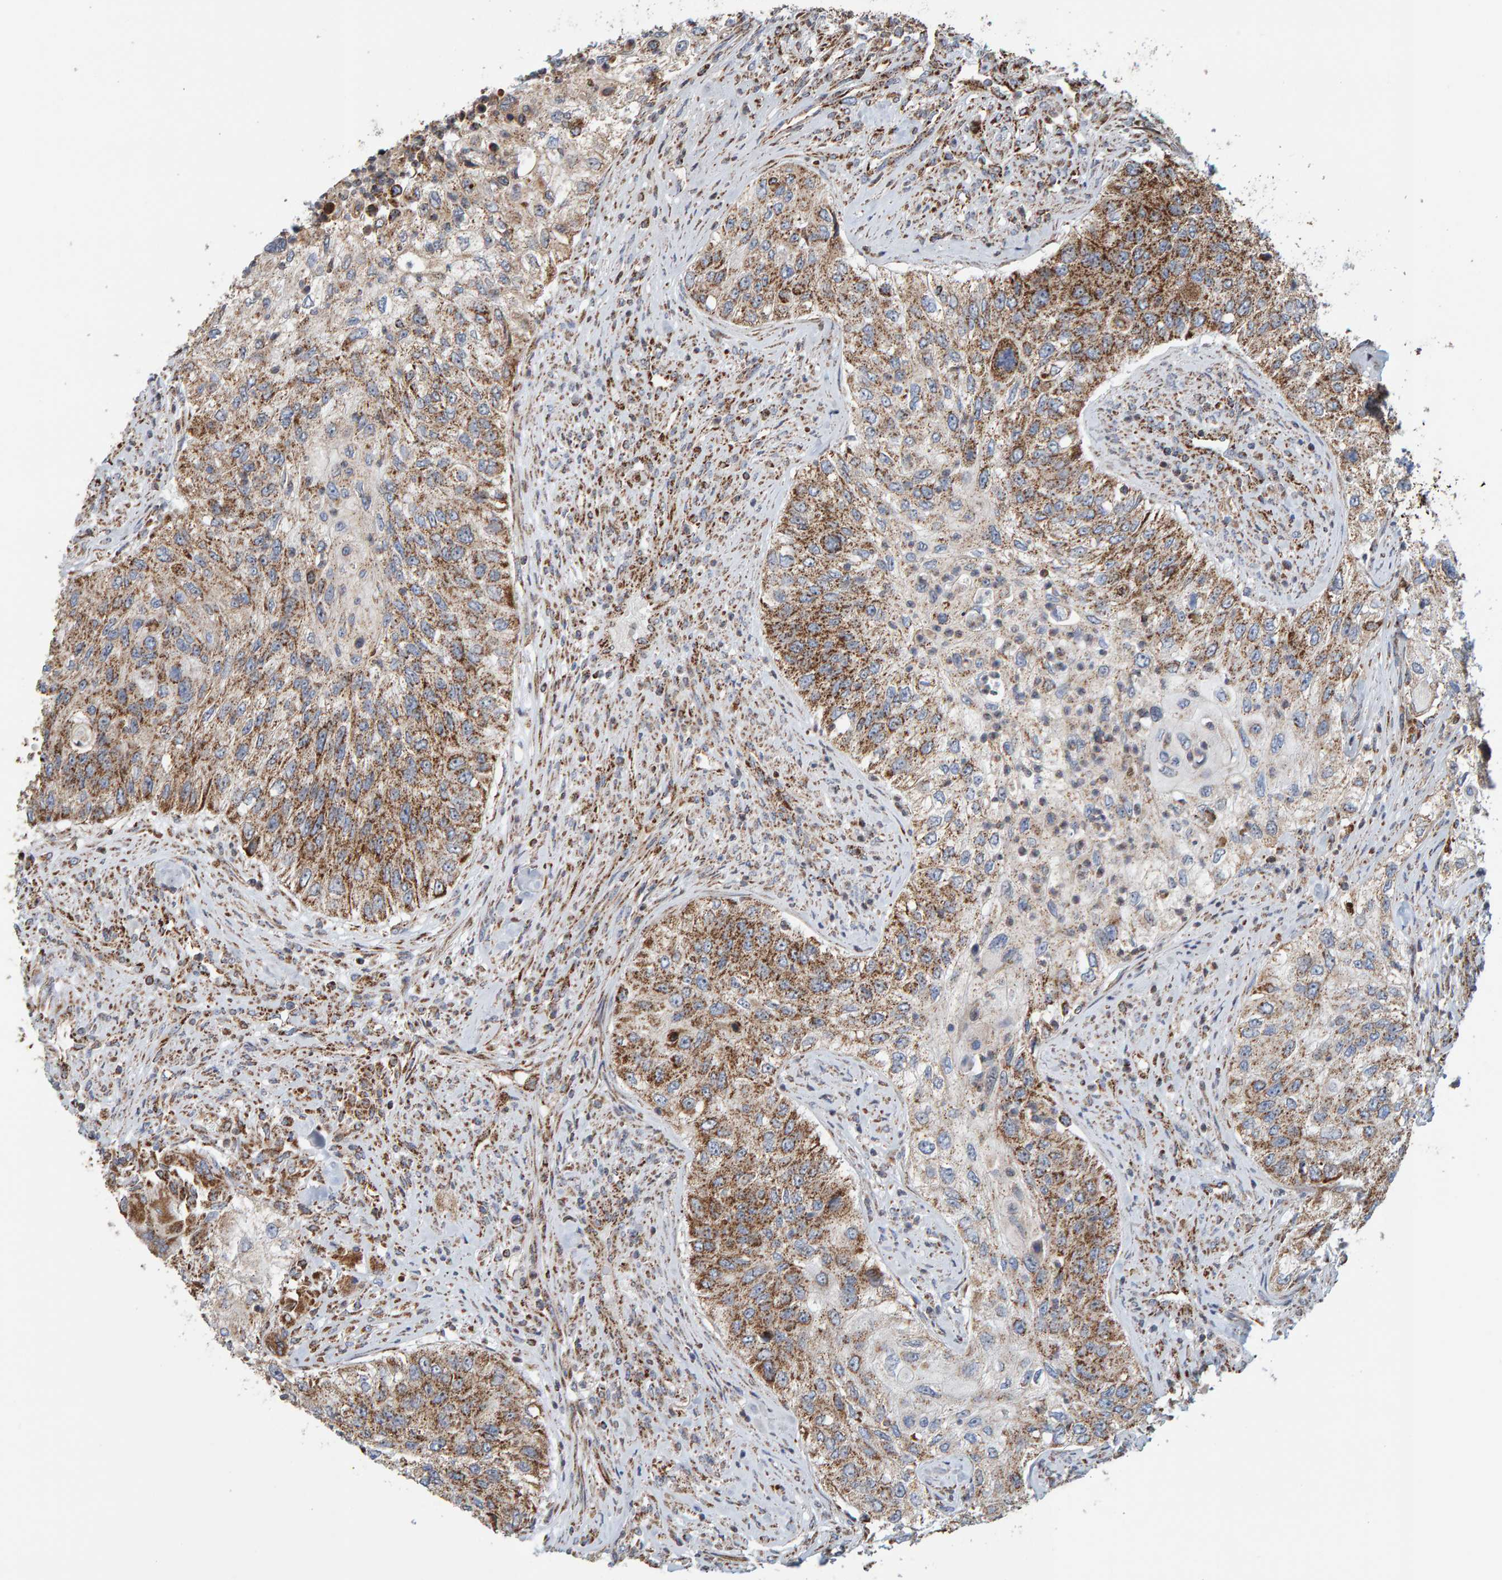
{"staining": {"intensity": "moderate", "quantity": ">75%", "location": "cytoplasmic/membranous"}, "tissue": "urothelial cancer", "cell_type": "Tumor cells", "image_type": "cancer", "snomed": [{"axis": "morphology", "description": "Urothelial carcinoma, High grade"}, {"axis": "topography", "description": "Urinary bladder"}], "caption": "The histopathology image shows a brown stain indicating the presence of a protein in the cytoplasmic/membranous of tumor cells in urothelial carcinoma (high-grade).", "gene": "MRPL45", "patient": {"sex": "female", "age": 60}}